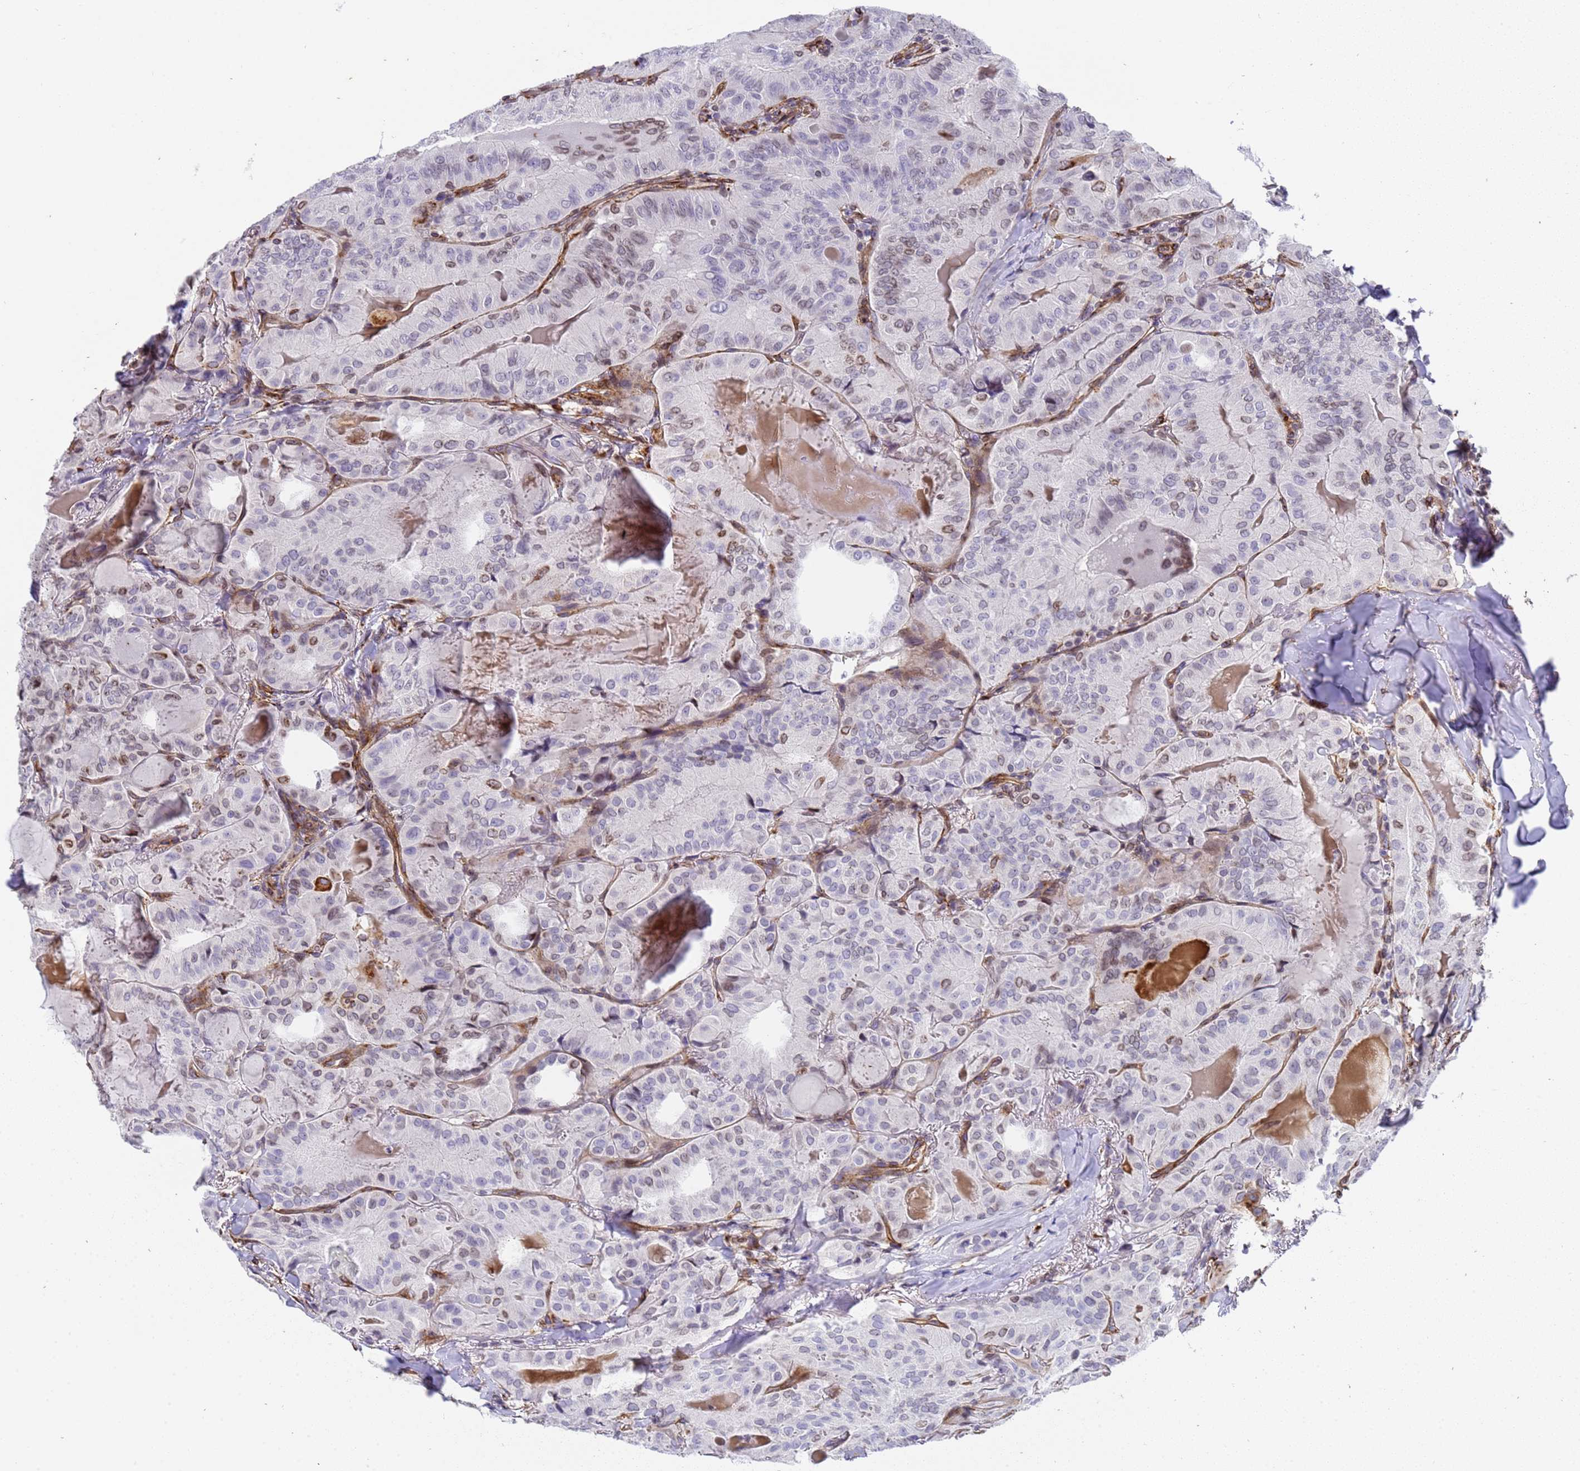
{"staining": {"intensity": "moderate", "quantity": "<25%", "location": "nuclear"}, "tissue": "thyroid cancer", "cell_type": "Tumor cells", "image_type": "cancer", "snomed": [{"axis": "morphology", "description": "Papillary adenocarcinoma, NOS"}, {"axis": "topography", "description": "Thyroid gland"}], "caption": "Papillary adenocarcinoma (thyroid) was stained to show a protein in brown. There is low levels of moderate nuclear positivity in approximately <25% of tumor cells.", "gene": "IGFBP7", "patient": {"sex": "female", "age": 68}}